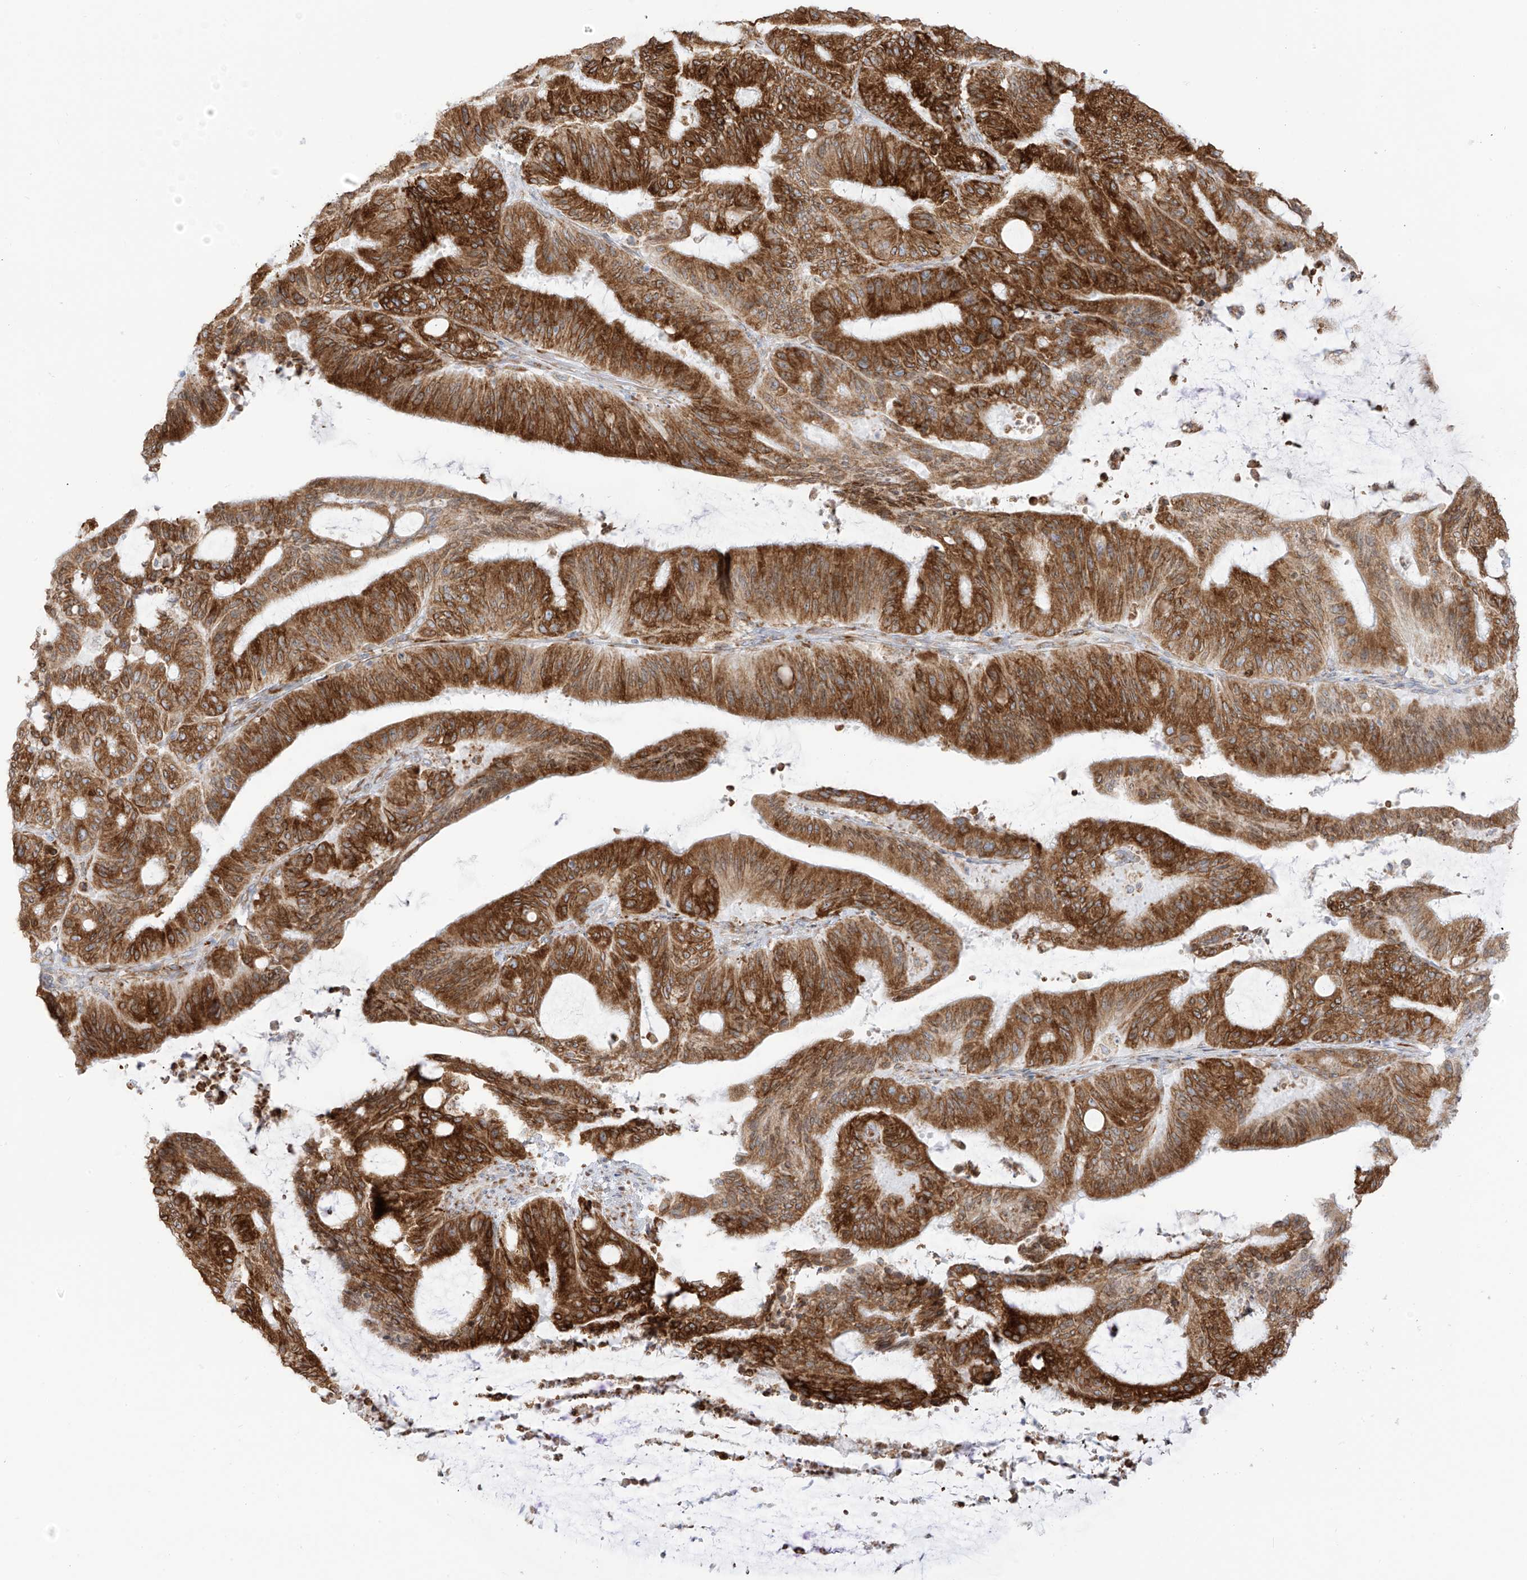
{"staining": {"intensity": "strong", "quantity": ">75%", "location": "cytoplasmic/membranous"}, "tissue": "liver cancer", "cell_type": "Tumor cells", "image_type": "cancer", "snomed": [{"axis": "morphology", "description": "Normal tissue, NOS"}, {"axis": "morphology", "description": "Cholangiocarcinoma"}, {"axis": "topography", "description": "Liver"}, {"axis": "topography", "description": "Peripheral nerve tissue"}], "caption": "Immunohistochemistry (IHC) (DAB (3,3'-diaminobenzidine)) staining of human liver cholangiocarcinoma reveals strong cytoplasmic/membranous protein expression in about >75% of tumor cells.", "gene": "LRRC59", "patient": {"sex": "female", "age": 73}}